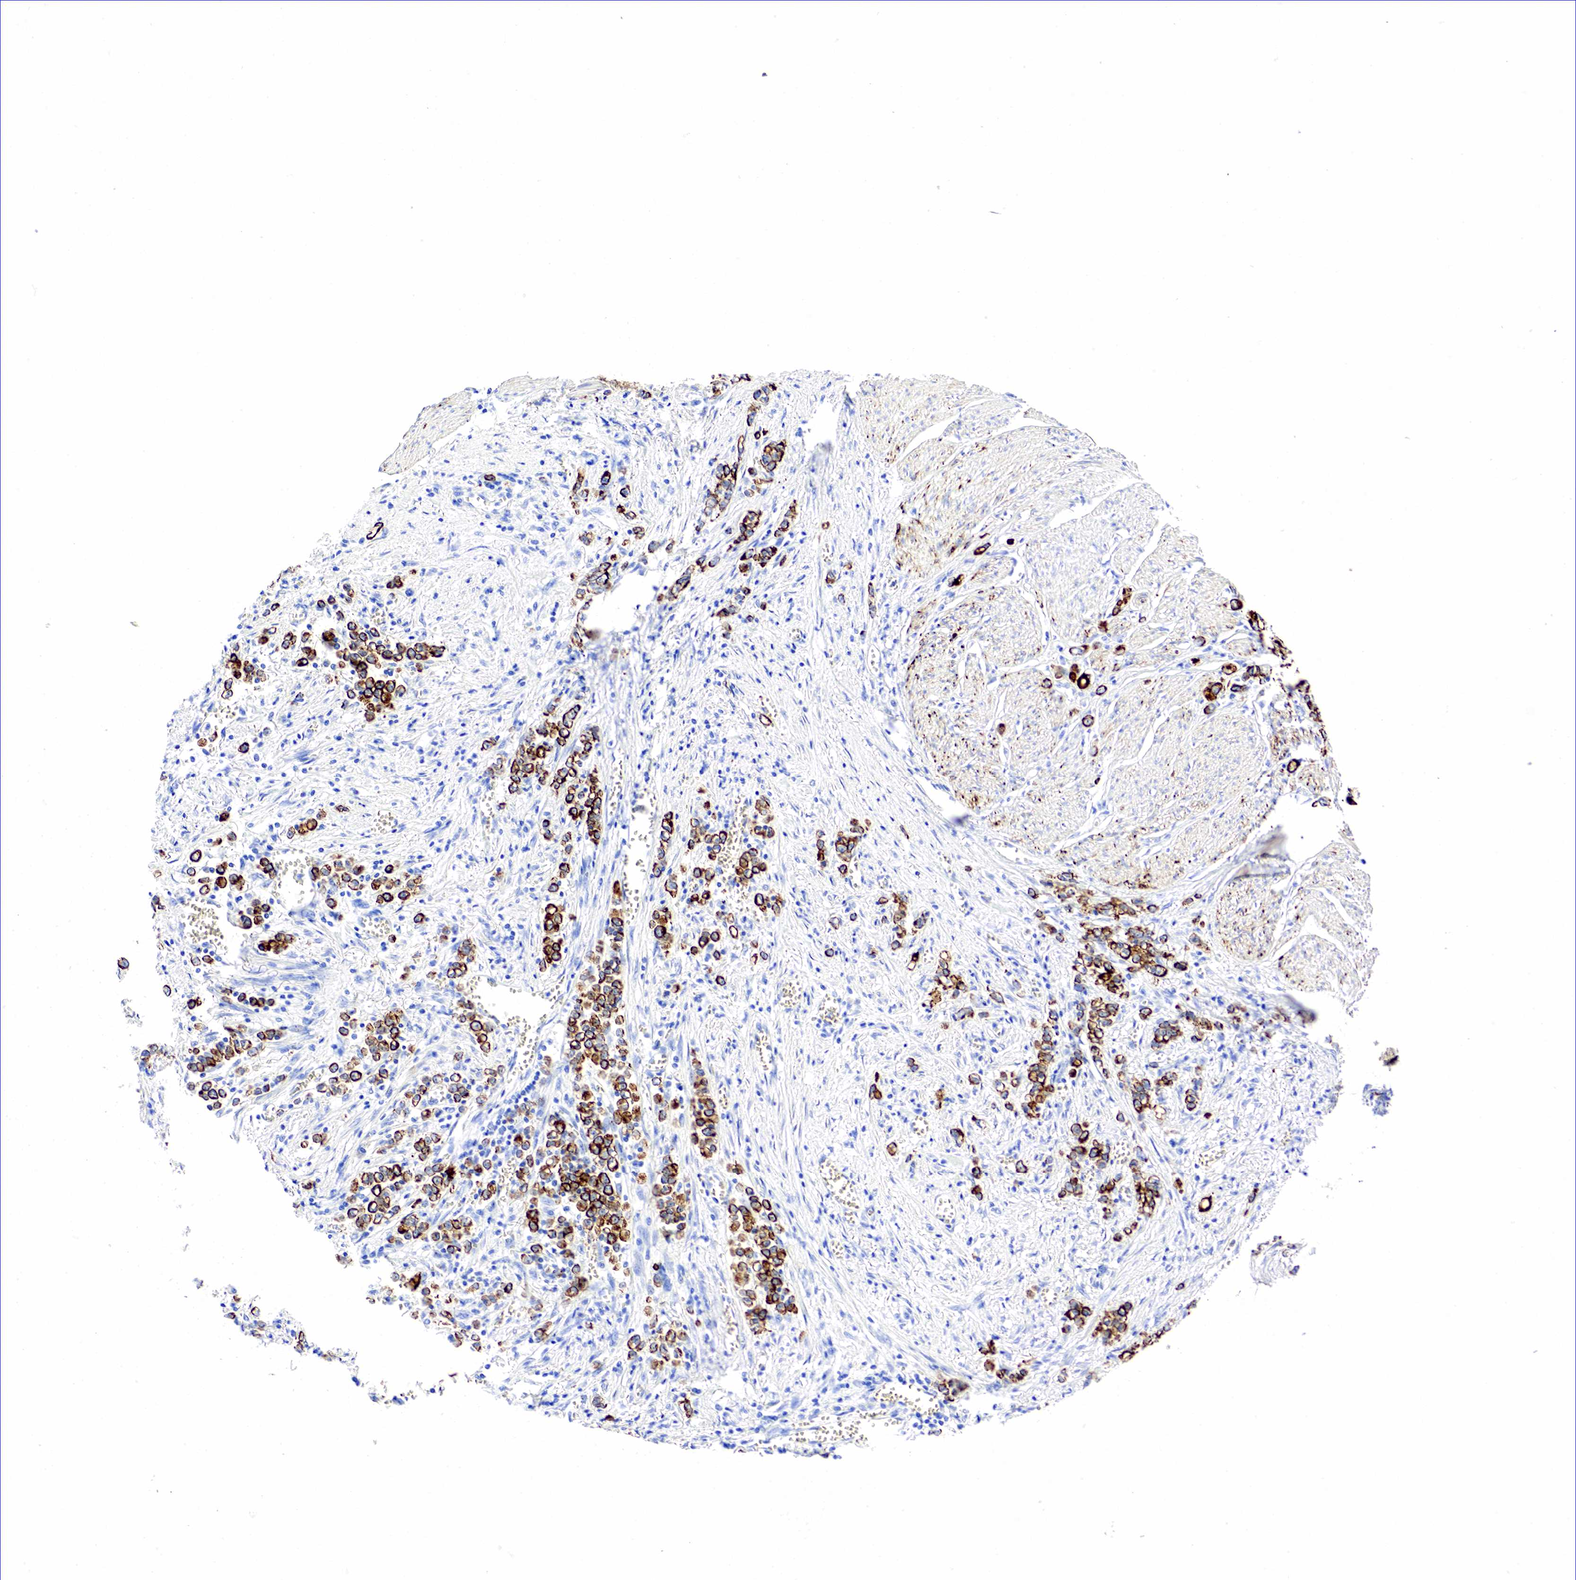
{"staining": {"intensity": "strong", "quantity": ">75%", "location": "cytoplasmic/membranous"}, "tissue": "stomach cancer", "cell_type": "Tumor cells", "image_type": "cancer", "snomed": [{"axis": "morphology", "description": "Adenocarcinoma, NOS"}, {"axis": "topography", "description": "Stomach"}], "caption": "IHC micrograph of neoplastic tissue: human adenocarcinoma (stomach) stained using immunohistochemistry reveals high levels of strong protein expression localized specifically in the cytoplasmic/membranous of tumor cells, appearing as a cytoplasmic/membranous brown color.", "gene": "KRT18", "patient": {"sex": "male", "age": 72}}